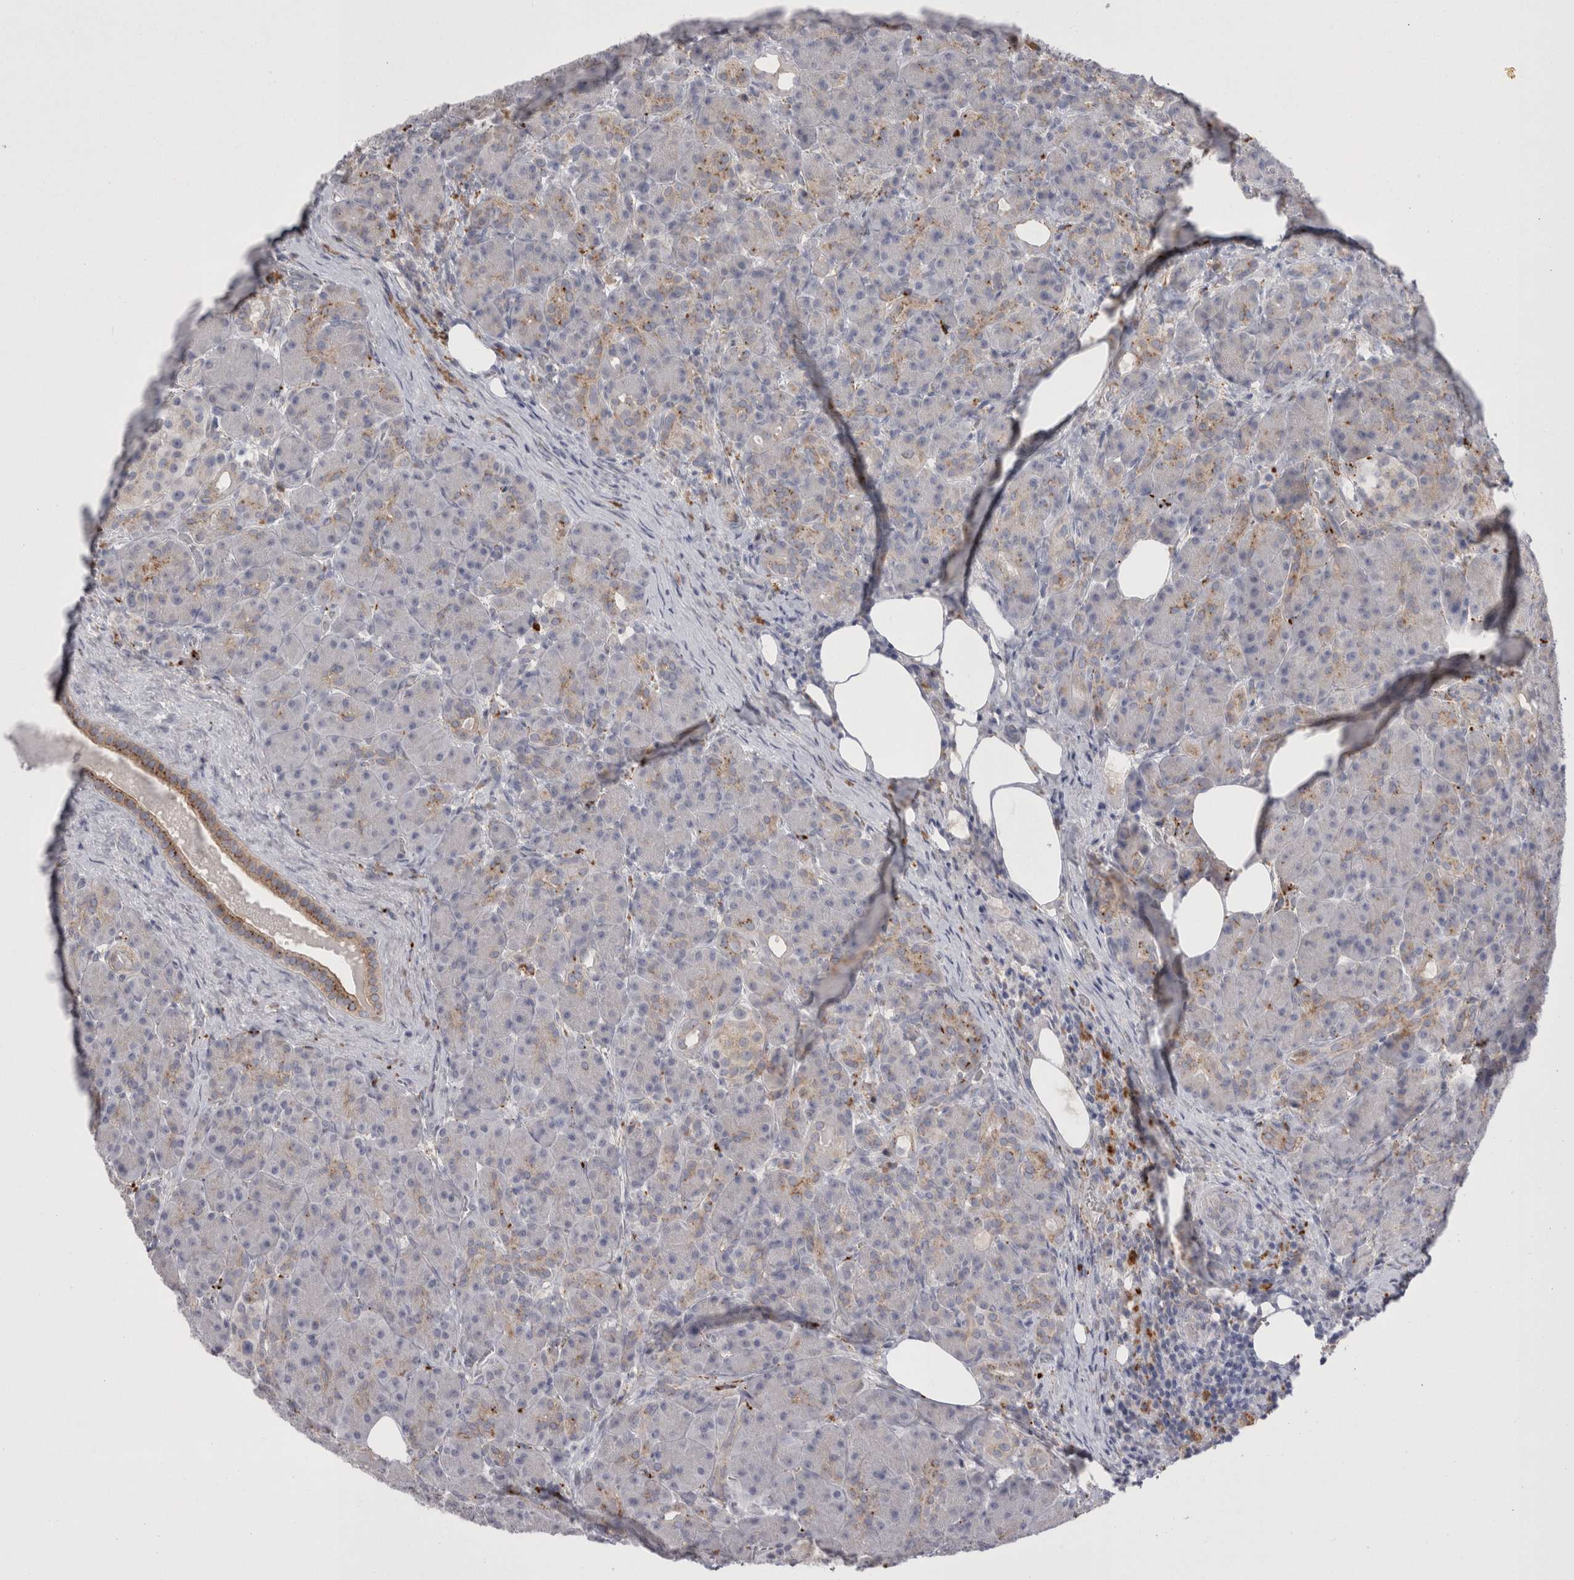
{"staining": {"intensity": "weak", "quantity": "25%-75%", "location": "cytoplasmic/membranous"}, "tissue": "pancreas", "cell_type": "Exocrine glandular cells", "image_type": "normal", "snomed": [{"axis": "morphology", "description": "Normal tissue, NOS"}, {"axis": "topography", "description": "Pancreas"}], "caption": "Immunohistochemistry (IHC) of normal pancreas exhibits low levels of weak cytoplasmic/membranous positivity in approximately 25%-75% of exocrine glandular cells.", "gene": "EPDR1", "patient": {"sex": "male", "age": 63}}